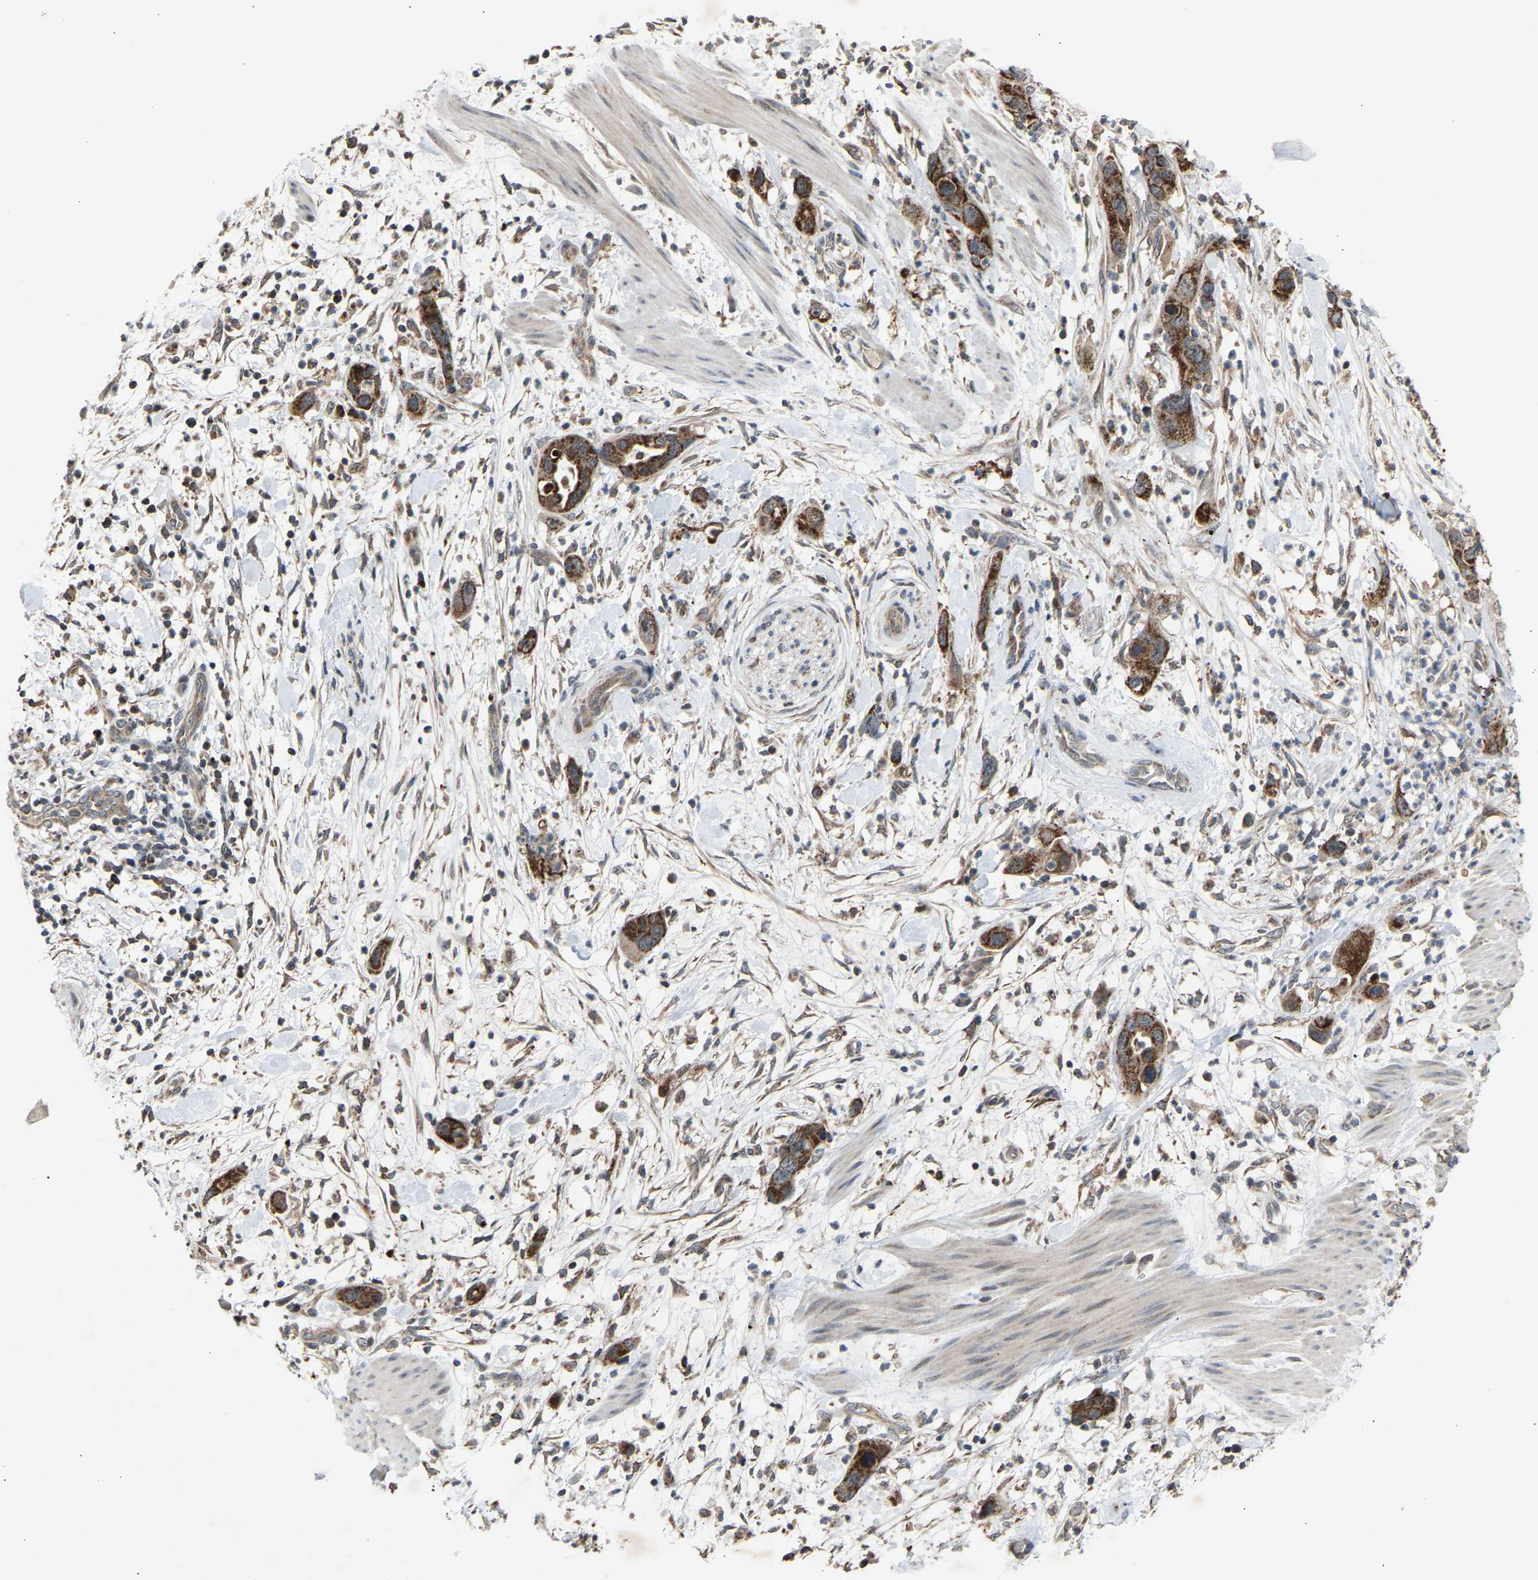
{"staining": {"intensity": "strong", "quantity": ">75%", "location": "cytoplasmic/membranous"}, "tissue": "pancreatic cancer", "cell_type": "Tumor cells", "image_type": "cancer", "snomed": [{"axis": "morphology", "description": "Adenocarcinoma, NOS"}, {"axis": "topography", "description": "Pancreas"}], "caption": "About >75% of tumor cells in human pancreatic cancer (adenocarcinoma) show strong cytoplasmic/membranous protein expression as visualized by brown immunohistochemical staining.", "gene": "SLIRP", "patient": {"sex": "female", "age": 71}}